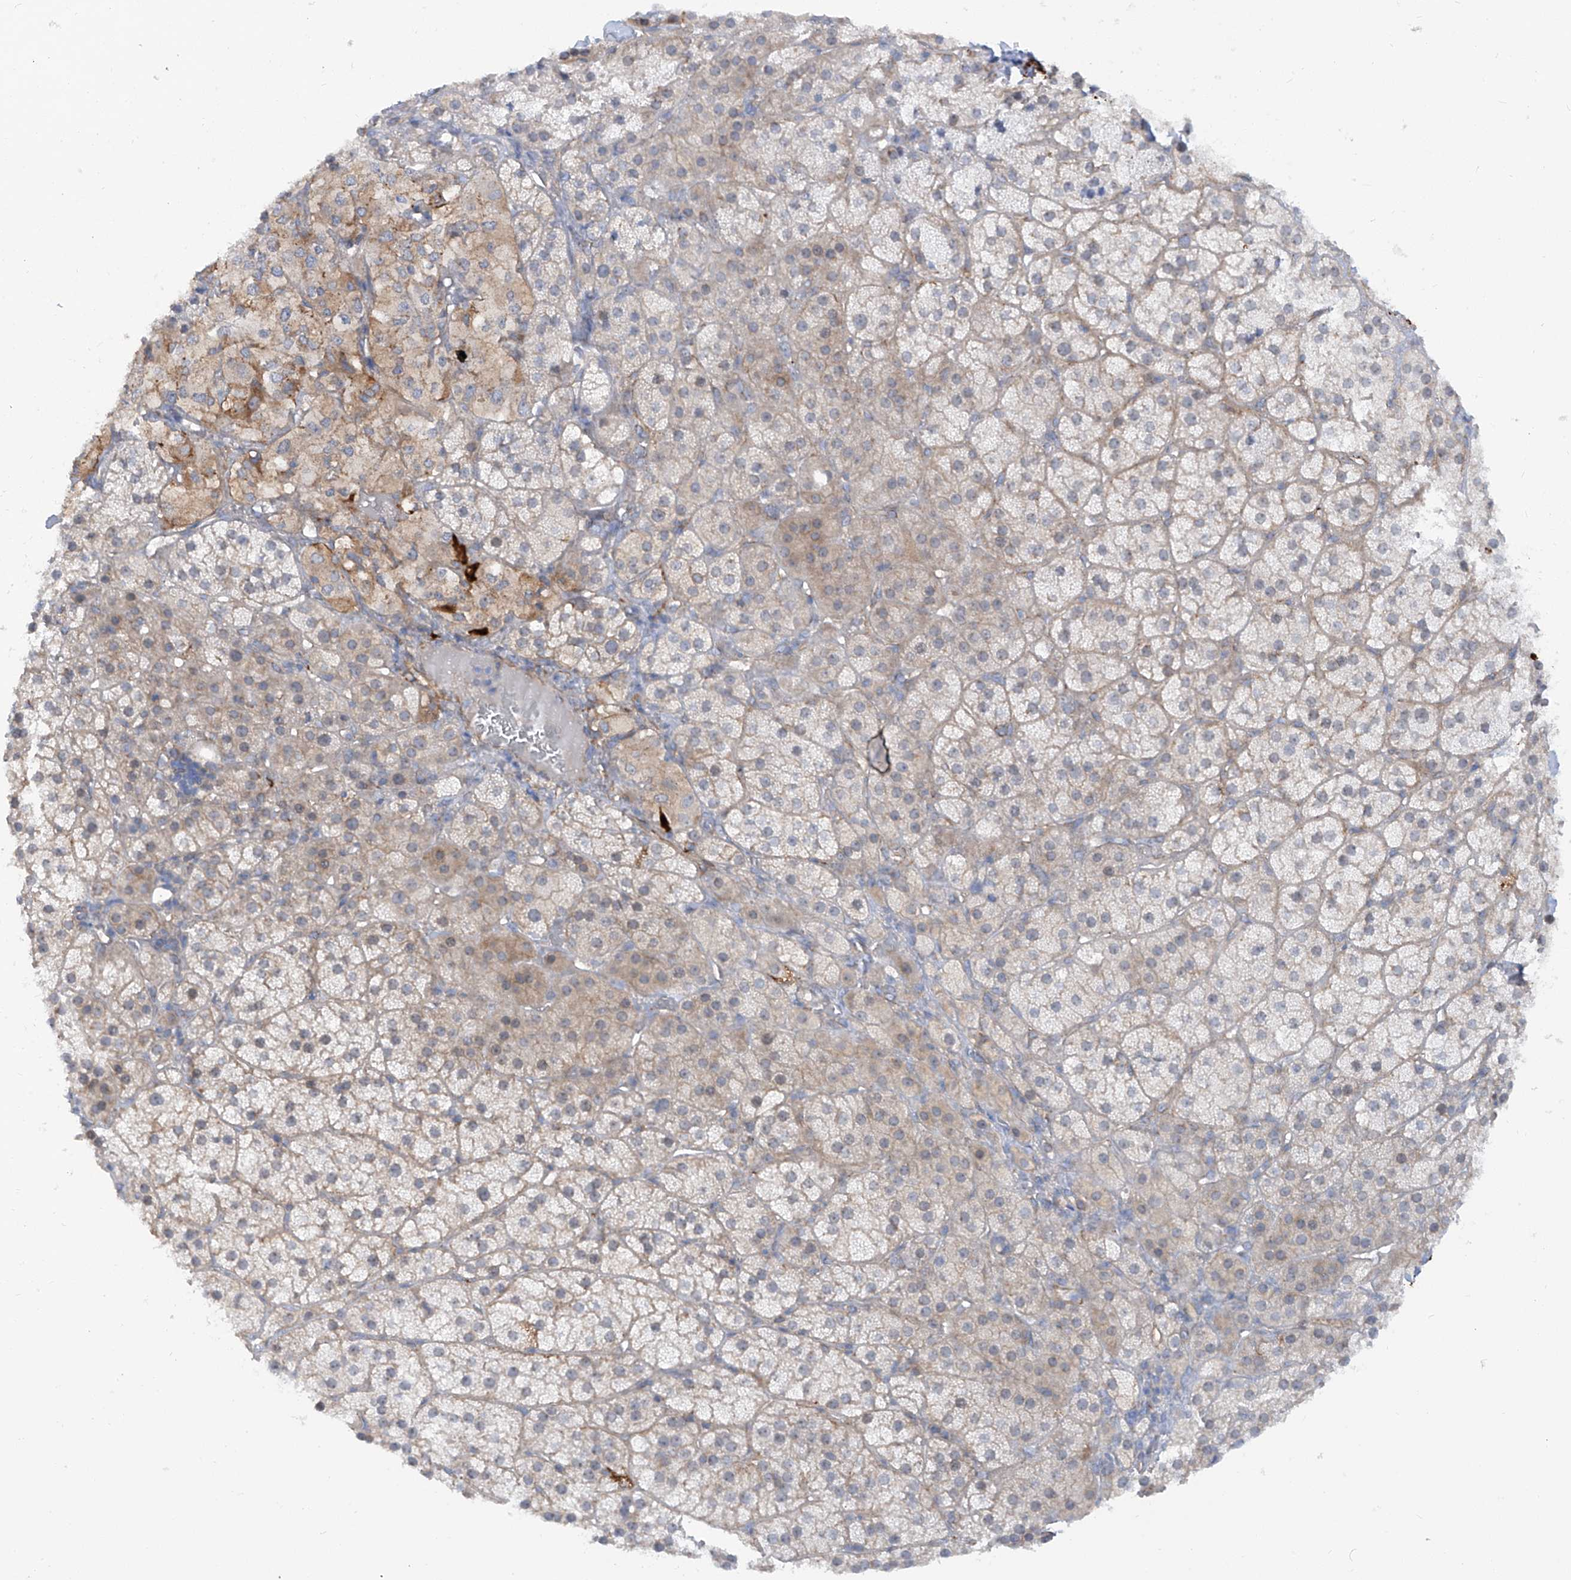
{"staining": {"intensity": "weak", "quantity": "25%-75%", "location": "cytoplasmic/membranous"}, "tissue": "adrenal gland", "cell_type": "Glandular cells", "image_type": "normal", "snomed": [{"axis": "morphology", "description": "Normal tissue, NOS"}, {"axis": "topography", "description": "Adrenal gland"}], "caption": "Weak cytoplasmic/membranous expression for a protein is appreciated in approximately 25%-75% of glandular cells of normal adrenal gland using immunohistochemistry.", "gene": "ZNF490", "patient": {"sex": "female", "age": 44}}